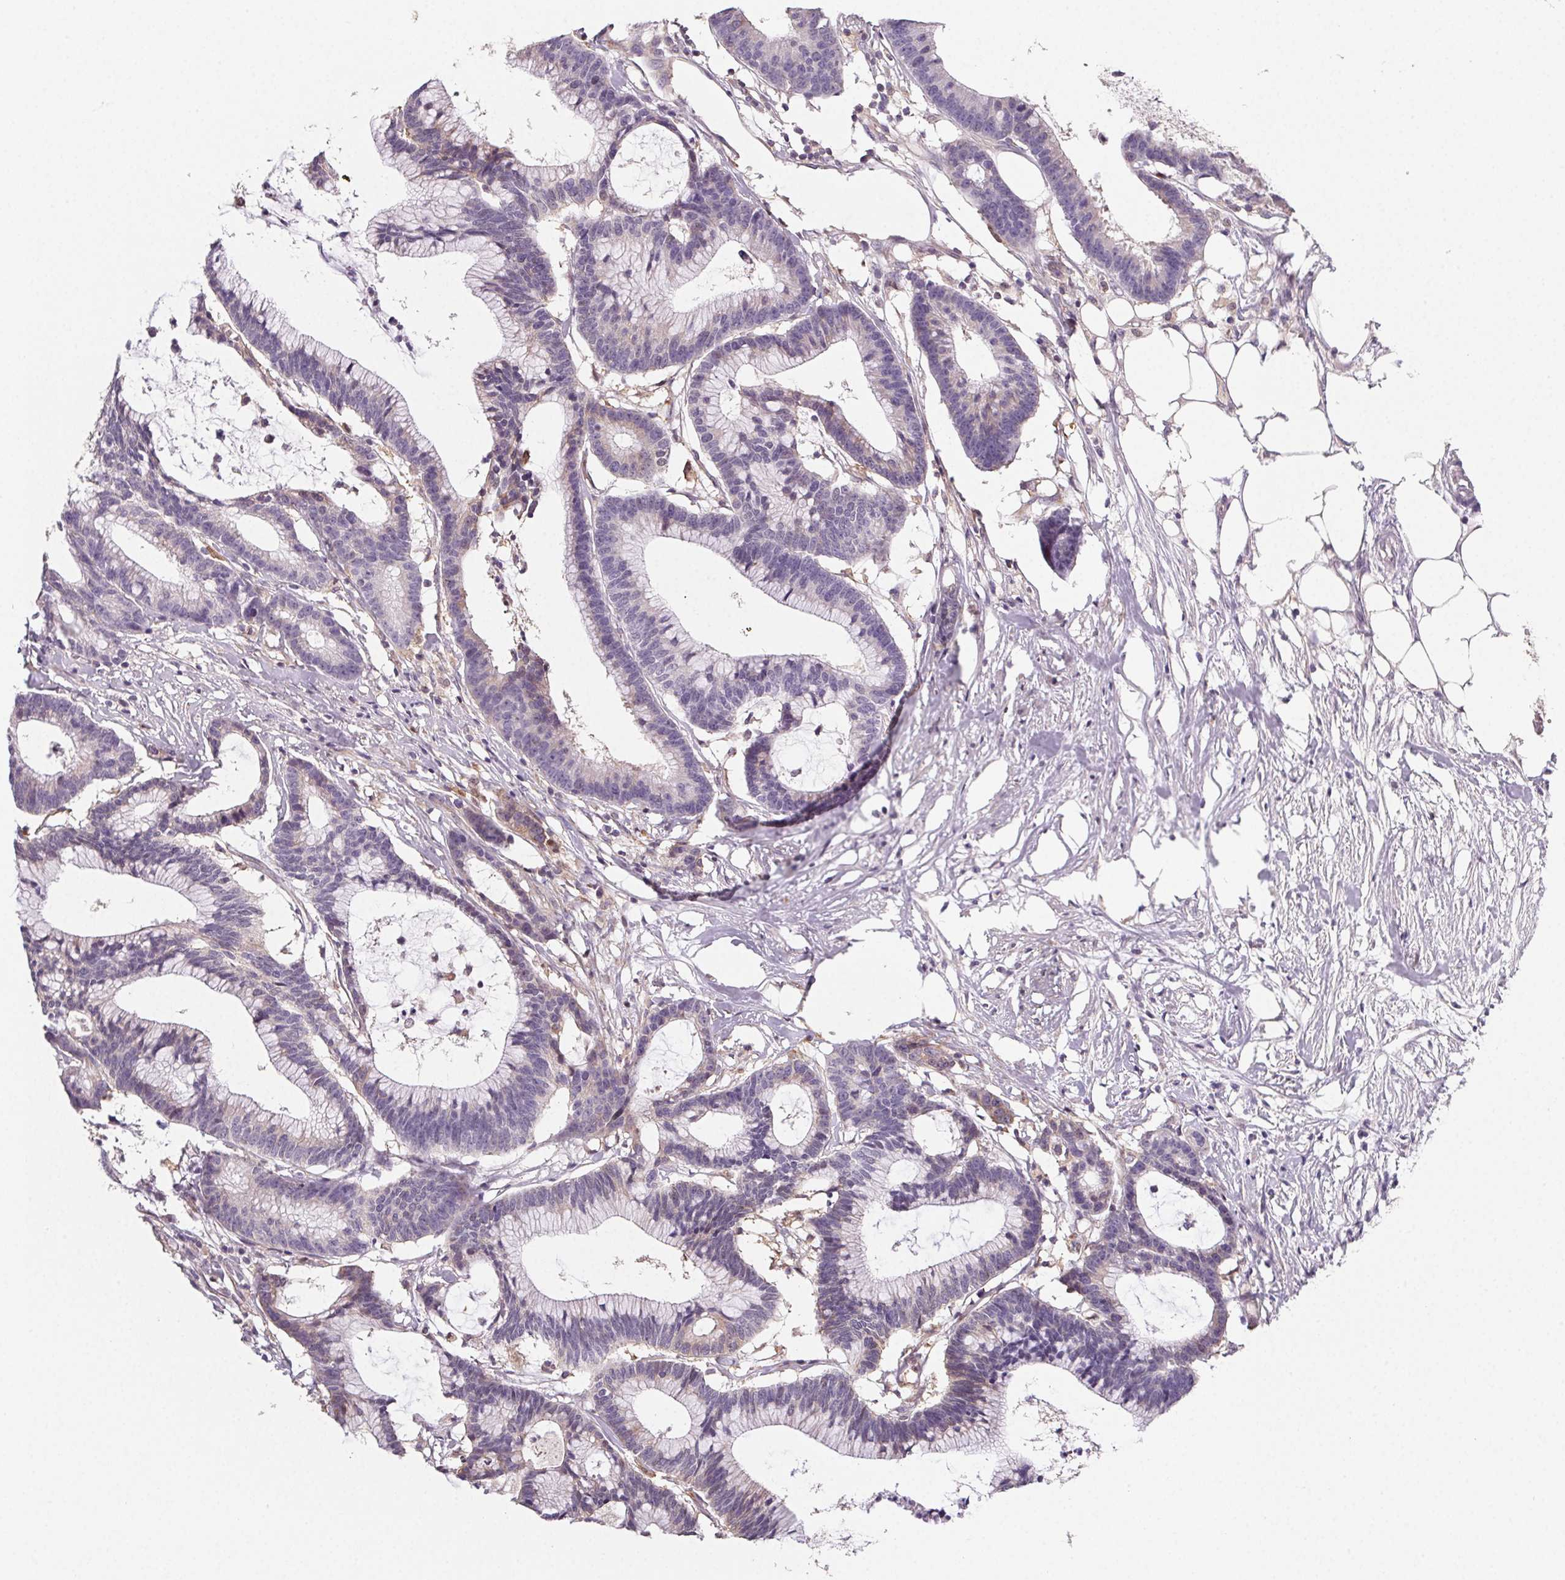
{"staining": {"intensity": "negative", "quantity": "none", "location": "none"}, "tissue": "colorectal cancer", "cell_type": "Tumor cells", "image_type": "cancer", "snomed": [{"axis": "morphology", "description": "Adenocarcinoma, NOS"}, {"axis": "topography", "description": "Colon"}], "caption": "Colorectal cancer stained for a protein using immunohistochemistry reveals no positivity tumor cells.", "gene": "GBP1", "patient": {"sex": "female", "age": 78}}